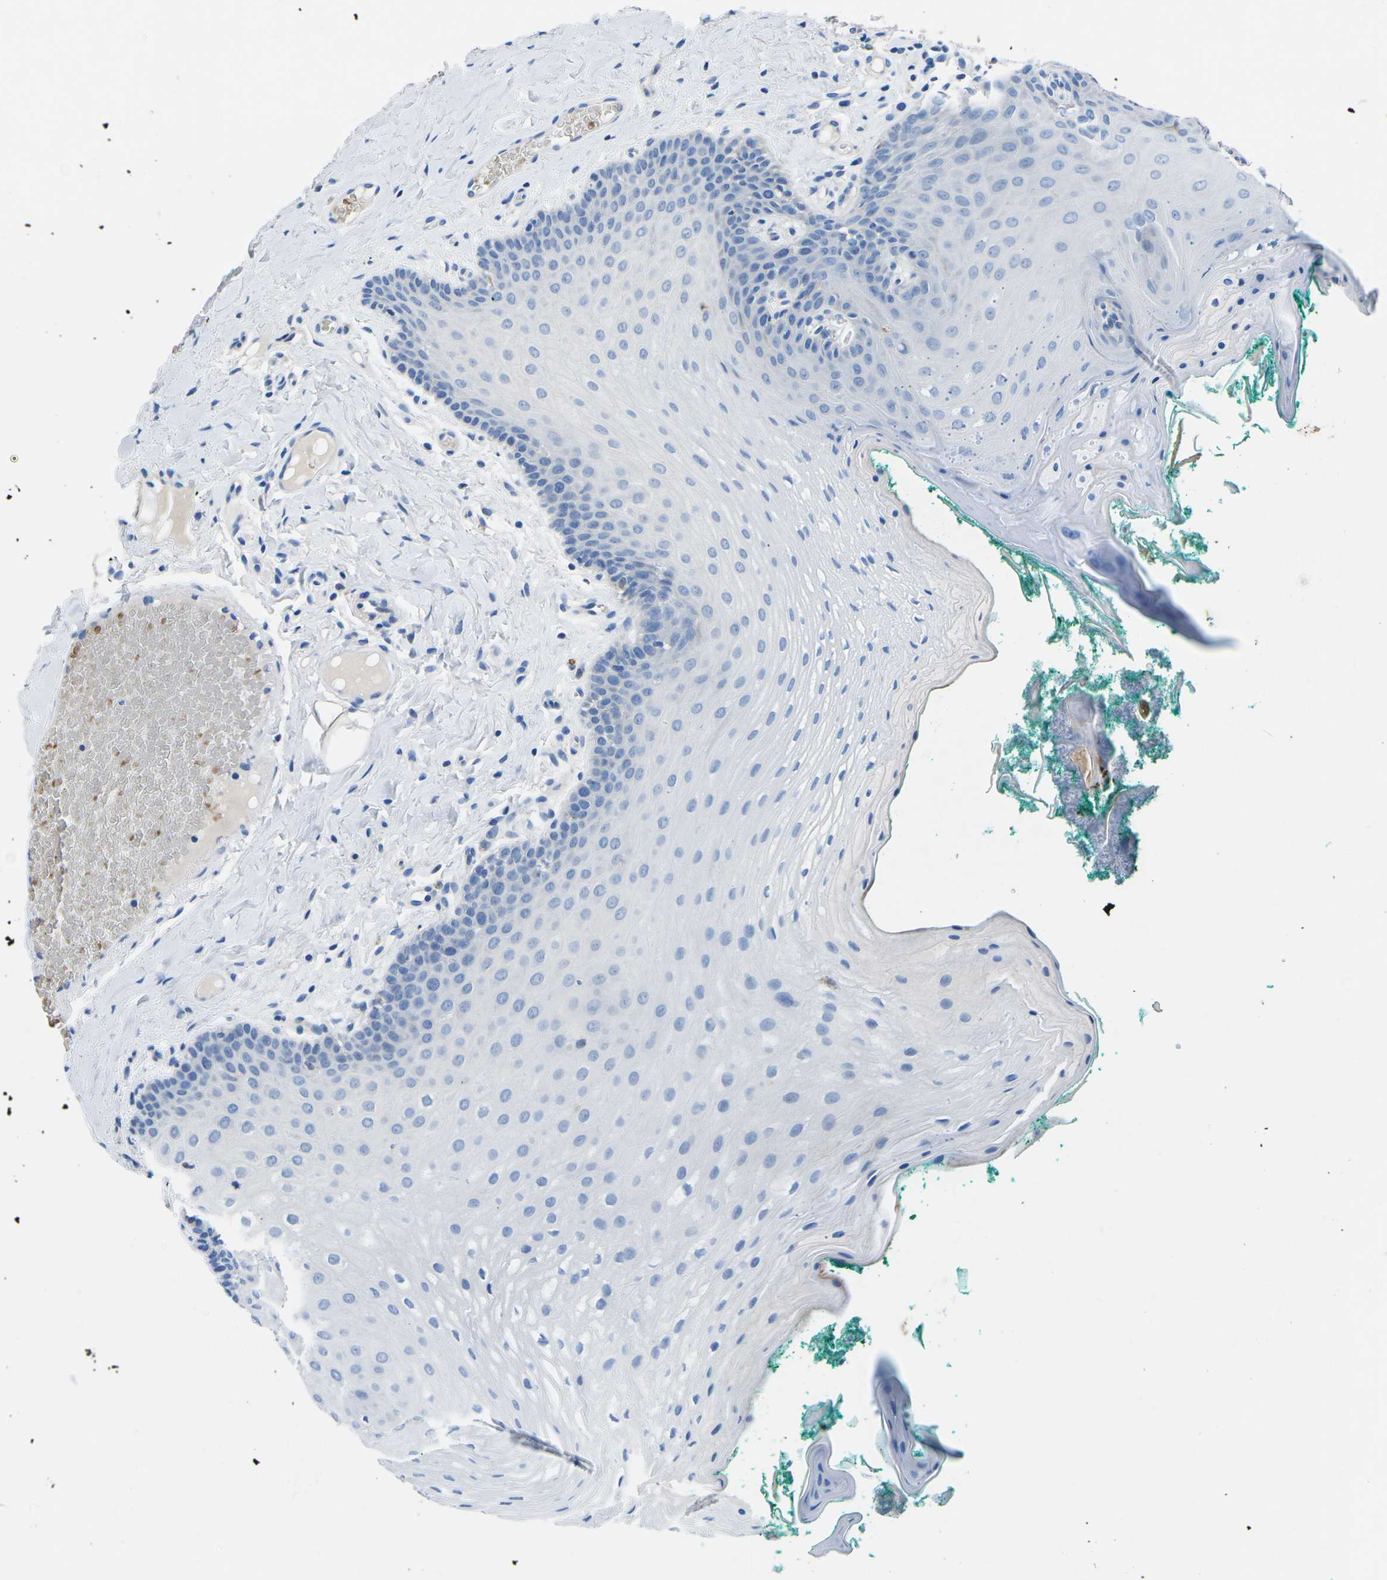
{"staining": {"intensity": "negative", "quantity": "none", "location": "none"}, "tissue": "oral mucosa", "cell_type": "Squamous epithelial cells", "image_type": "normal", "snomed": [{"axis": "morphology", "description": "Normal tissue, NOS"}, {"axis": "topography", "description": "Oral tissue"}], "caption": "The image shows no significant staining in squamous epithelial cells of oral mucosa.", "gene": "TM6SF1", "patient": {"sex": "male", "age": 58}}